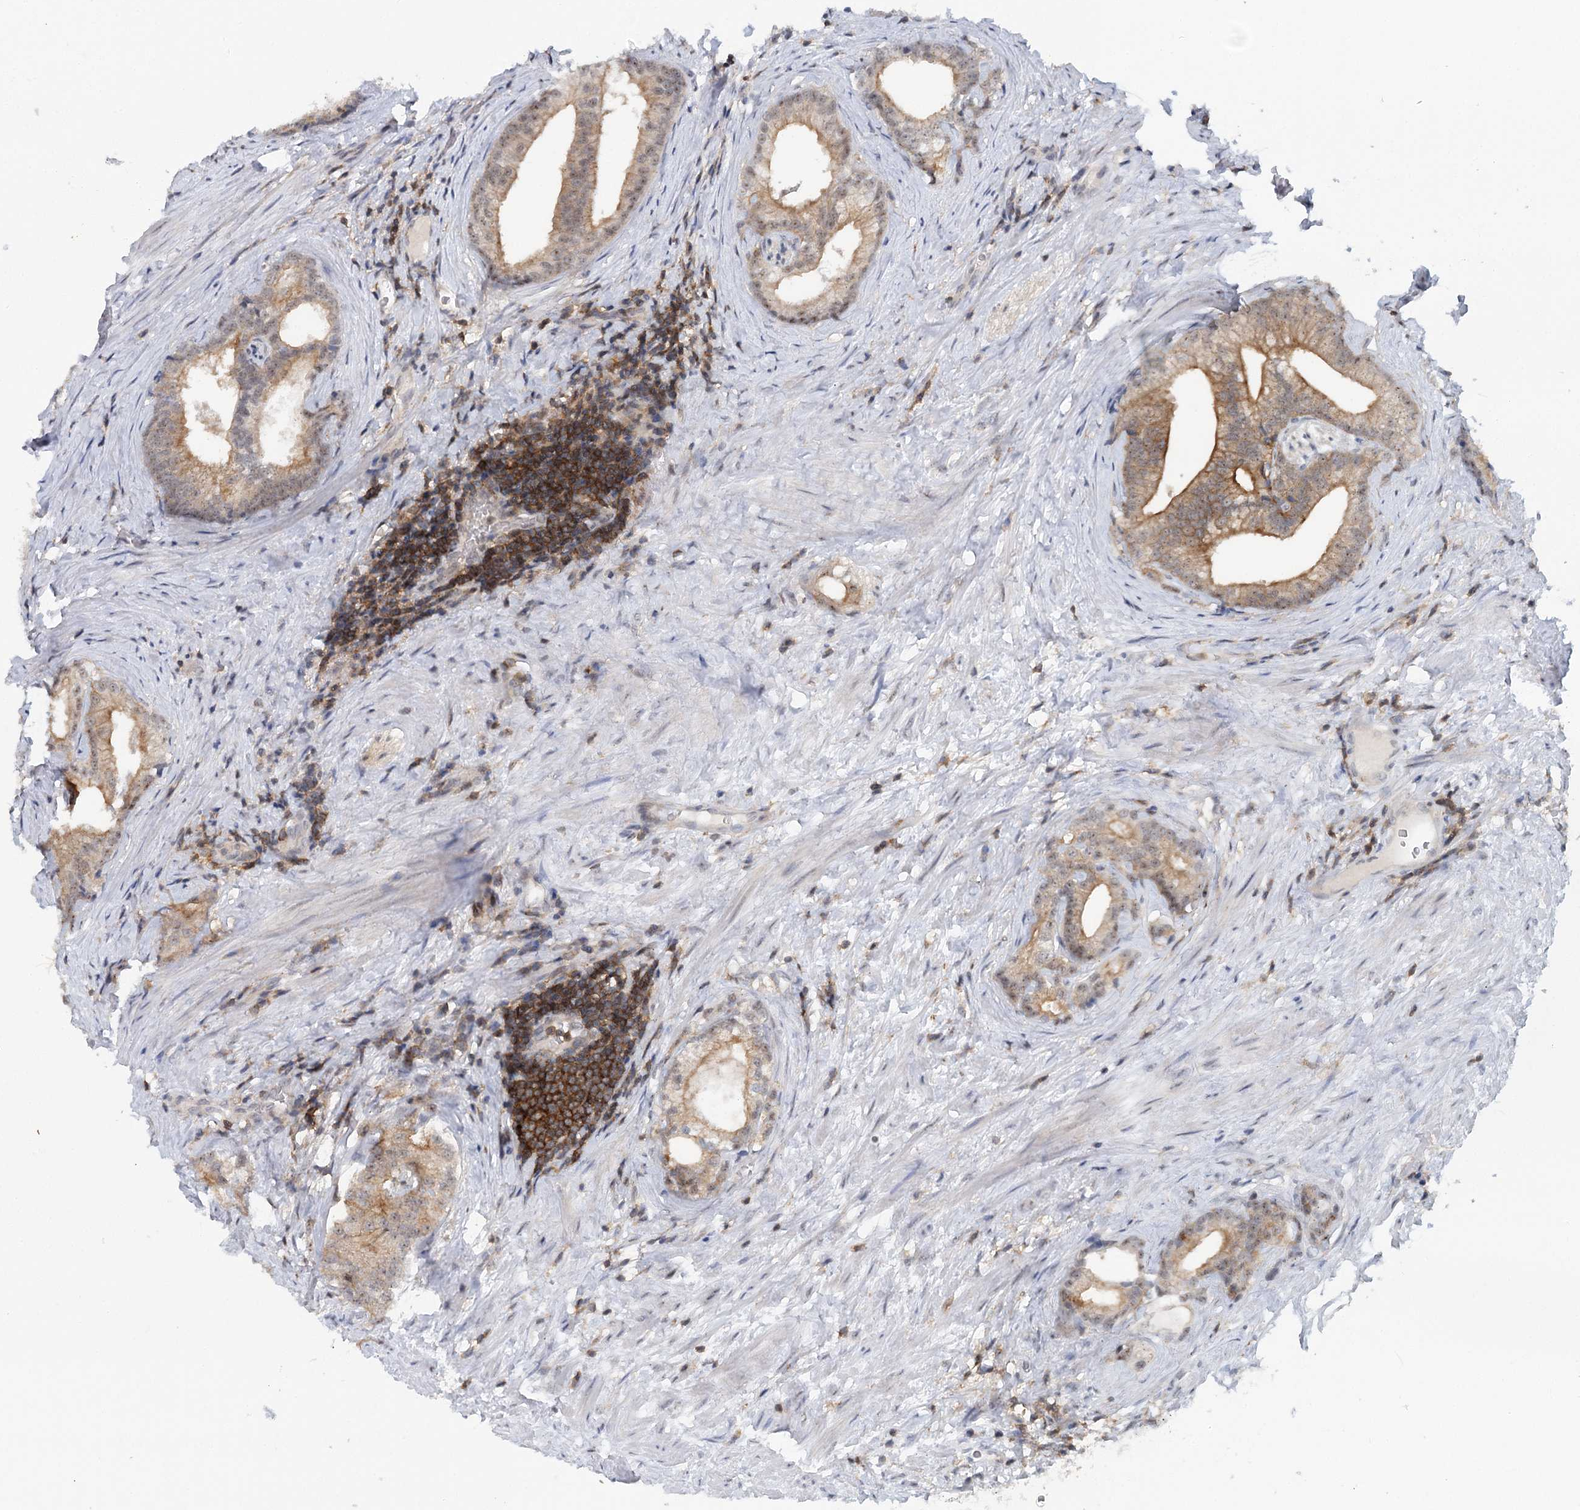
{"staining": {"intensity": "moderate", "quantity": "25%-75%", "location": "cytoplasmic/membranous,nuclear"}, "tissue": "prostate cancer", "cell_type": "Tumor cells", "image_type": "cancer", "snomed": [{"axis": "morphology", "description": "Adenocarcinoma, Low grade"}, {"axis": "topography", "description": "Prostate"}], "caption": "Immunohistochemistry staining of prostate cancer, which shows medium levels of moderate cytoplasmic/membranous and nuclear staining in approximately 25%-75% of tumor cells indicating moderate cytoplasmic/membranous and nuclear protein expression. The staining was performed using DAB (brown) for protein detection and nuclei were counterstained in hematoxylin (blue).", "gene": "CDC42SE2", "patient": {"sex": "male", "age": 71}}